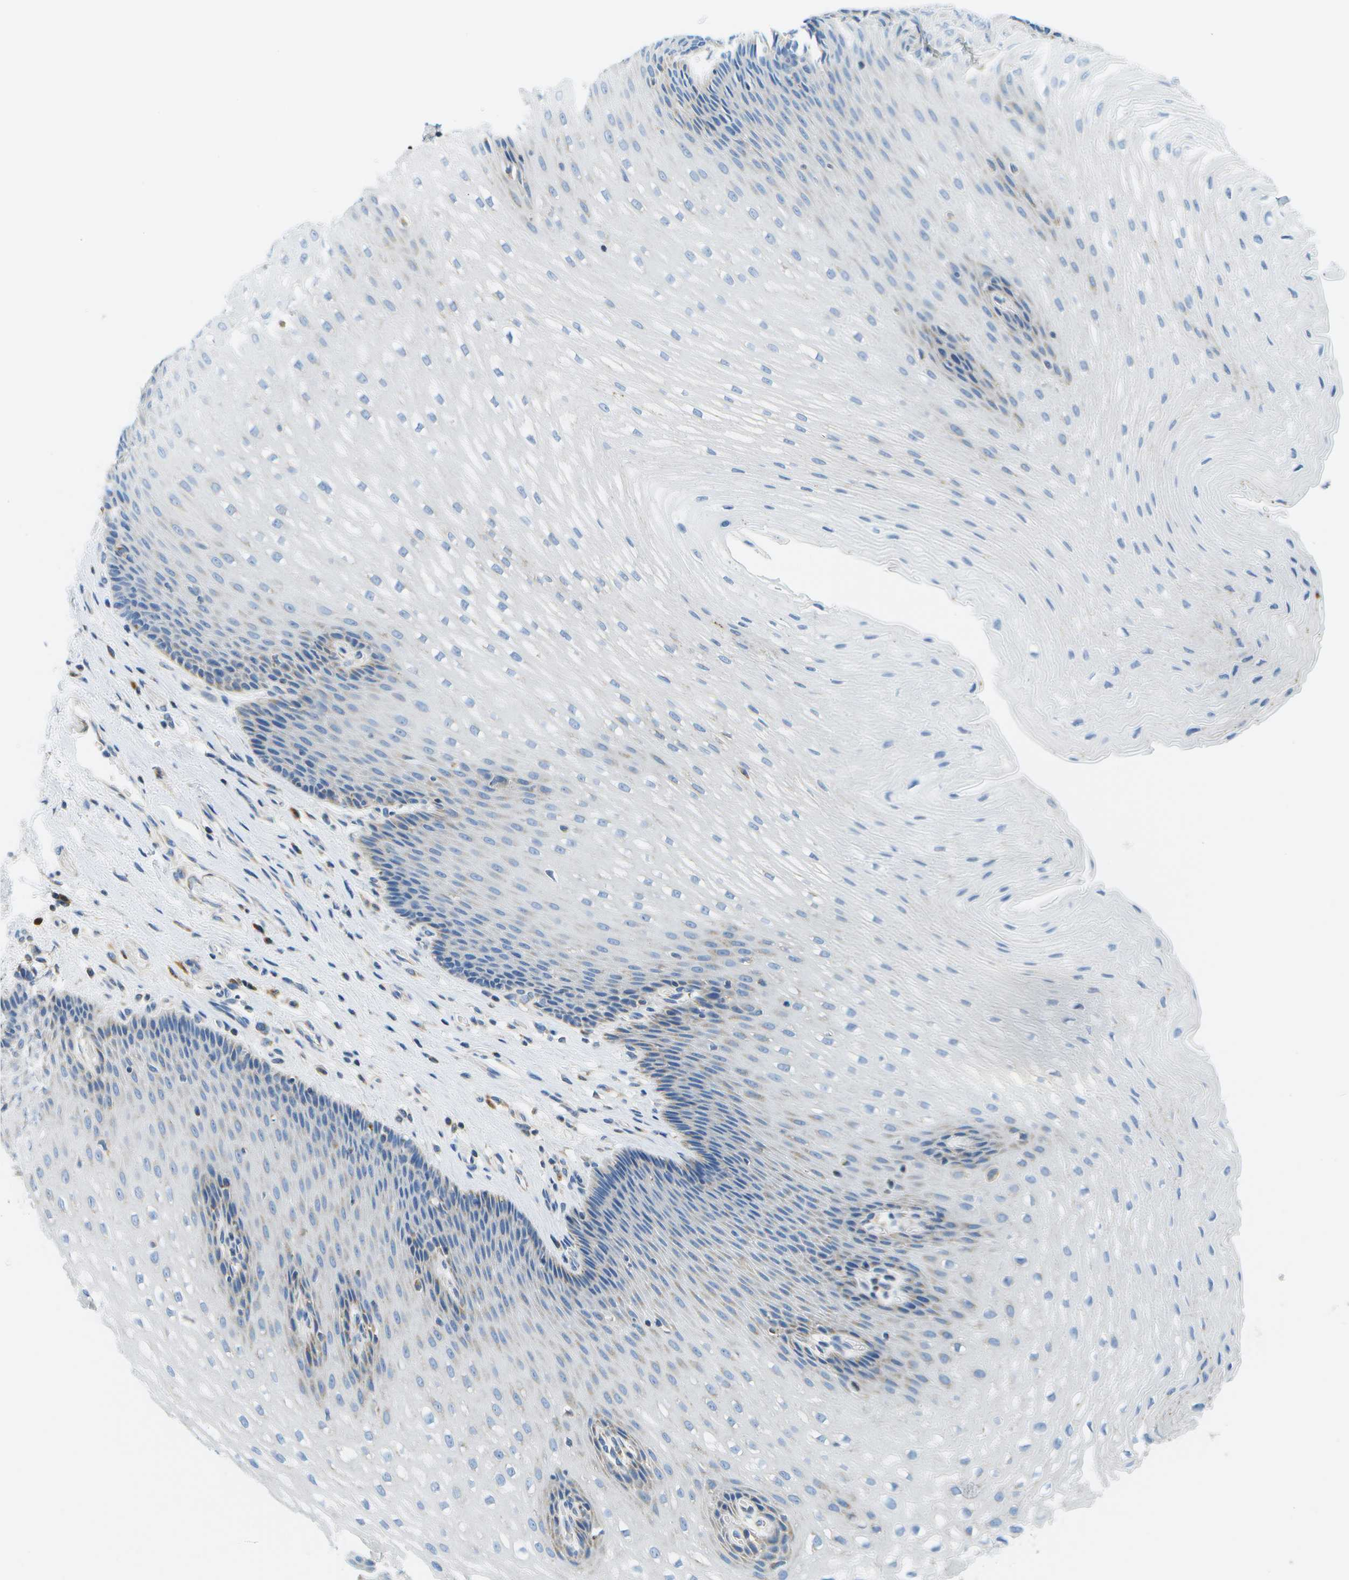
{"staining": {"intensity": "negative", "quantity": "none", "location": "none"}, "tissue": "esophagus", "cell_type": "Squamous epithelial cells", "image_type": "normal", "snomed": [{"axis": "morphology", "description": "Normal tissue, NOS"}, {"axis": "topography", "description": "Esophagus"}], "caption": "Protein analysis of benign esophagus exhibits no significant expression in squamous epithelial cells.", "gene": "PTGIS", "patient": {"sex": "male", "age": 48}}